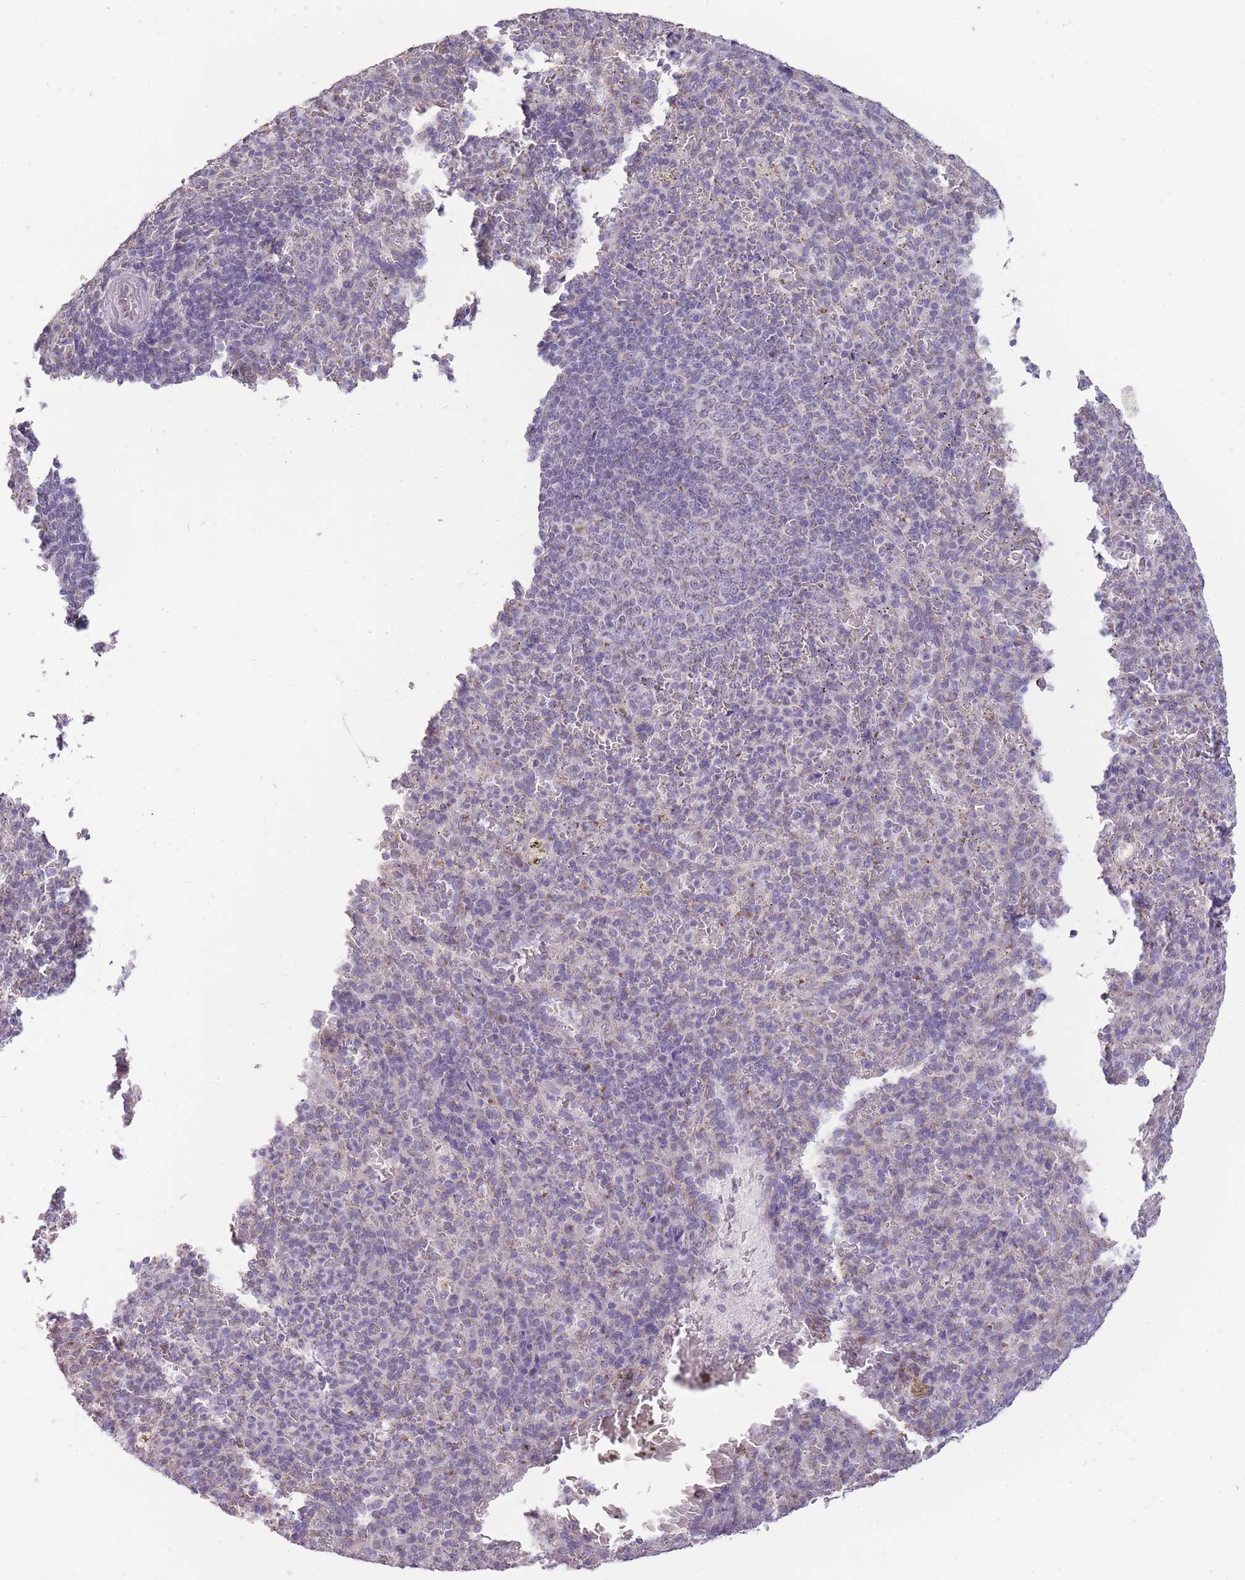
{"staining": {"intensity": "negative", "quantity": "none", "location": "none"}, "tissue": "spleen", "cell_type": "Cells in red pulp", "image_type": "normal", "snomed": [{"axis": "morphology", "description": "Normal tissue, NOS"}, {"axis": "topography", "description": "Spleen"}], "caption": "Cells in red pulp show no significant protein expression in normal spleen. (Stains: DAB (3,3'-diaminobenzidine) immunohistochemistry (IHC) with hematoxylin counter stain, Microscopy: brightfield microscopy at high magnification).", "gene": "NELL1", "patient": {"sex": "female", "age": 21}}